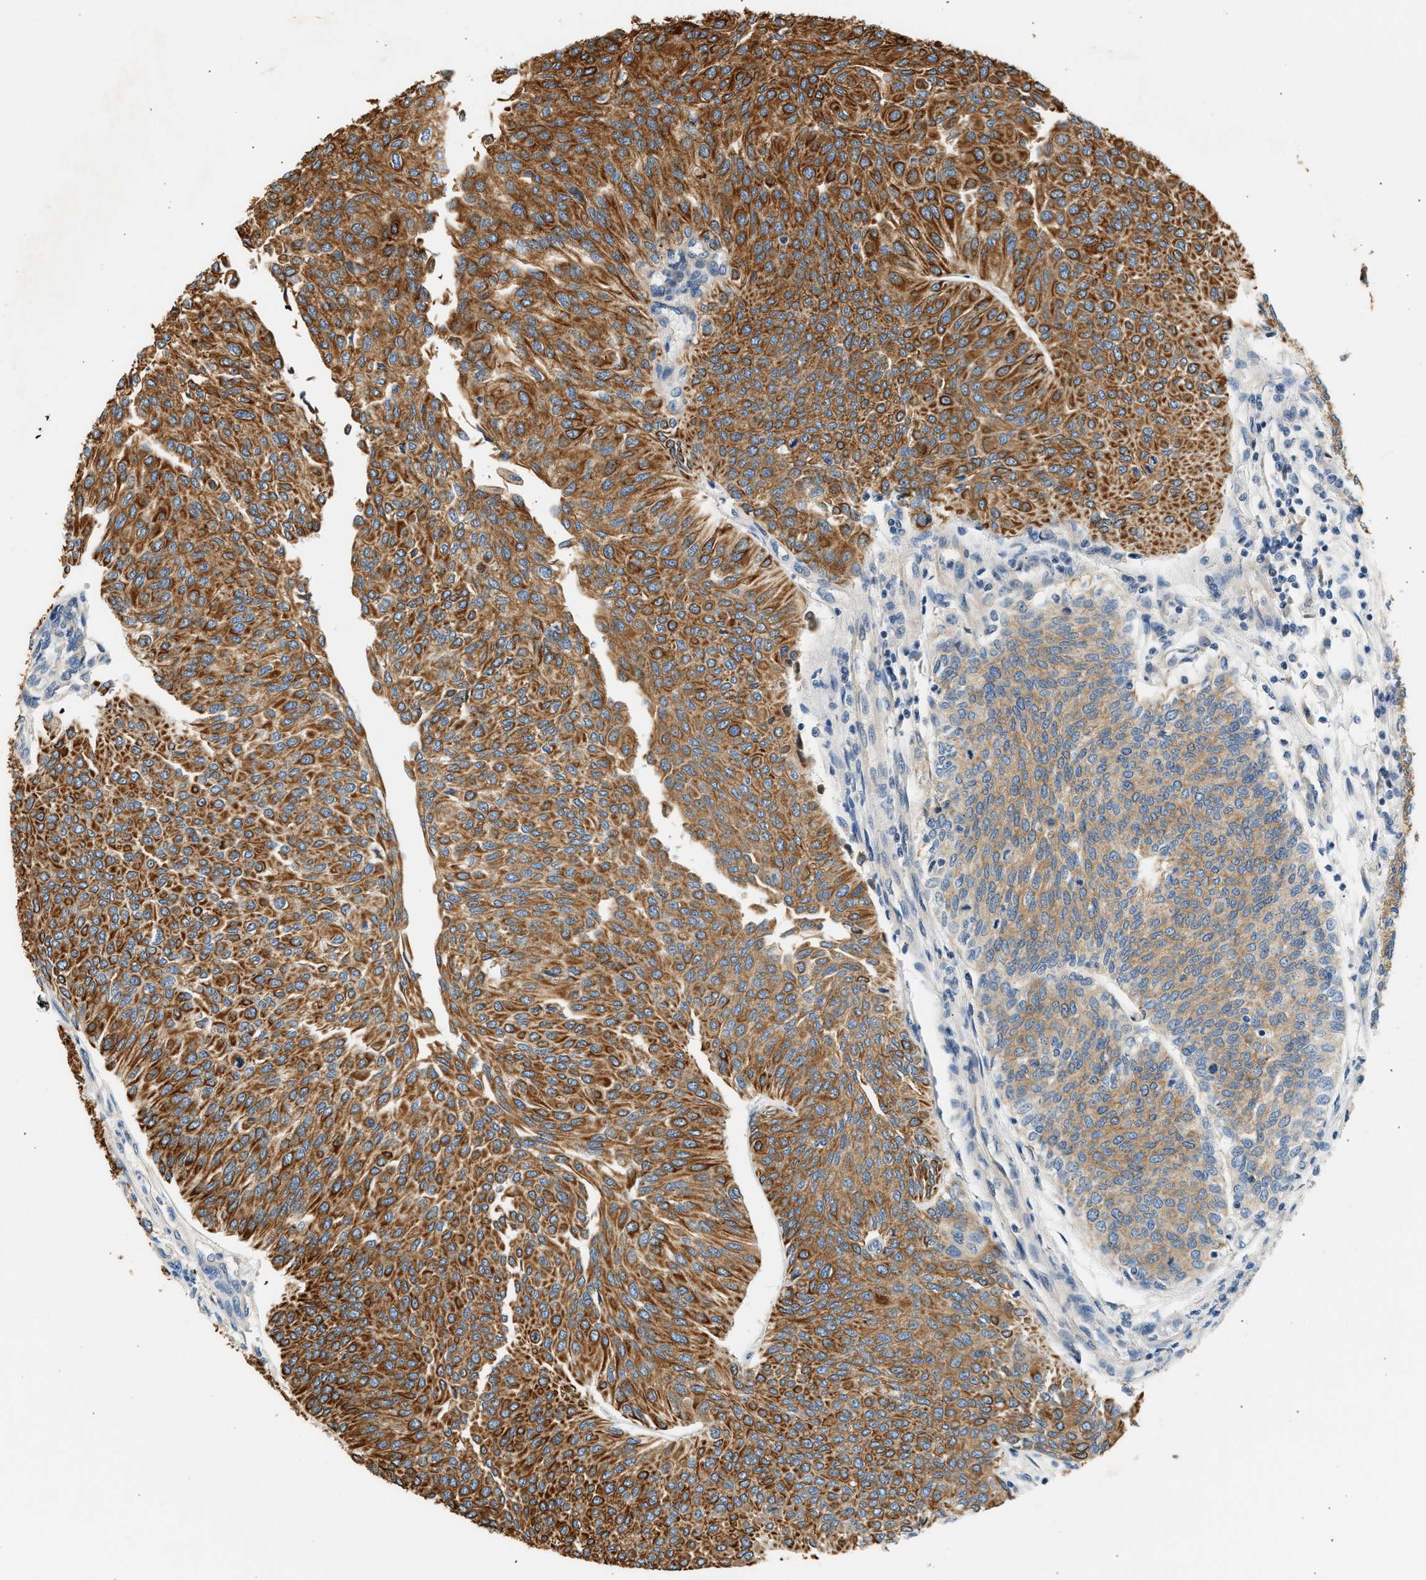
{"staining": {"intensity": "strong", "quantity": ">75%", "location": "cytoplasmic/membranous"}, "tissue": "urothelial cancer", "cell_type": "Tumor cells", "image_type": "cancer", "snomed": [{"axis": "morphology", "description": "Urothelial carcinoma, Low grade"}, {"axis": "topography", "description": "Urinary bladder"}], "caption": "Strong cytoplasmic/membranous expression is identified in approximately >75% of tumor cells in urothelial cancer. Using DAB (3,3'-diaminobenzidine) (brown) and hematoxylin (blue) stains, captured at high magnification using brightfield microscopy.", "gene": "WDR31", "patient": {"sex": "female", "age": 79}}